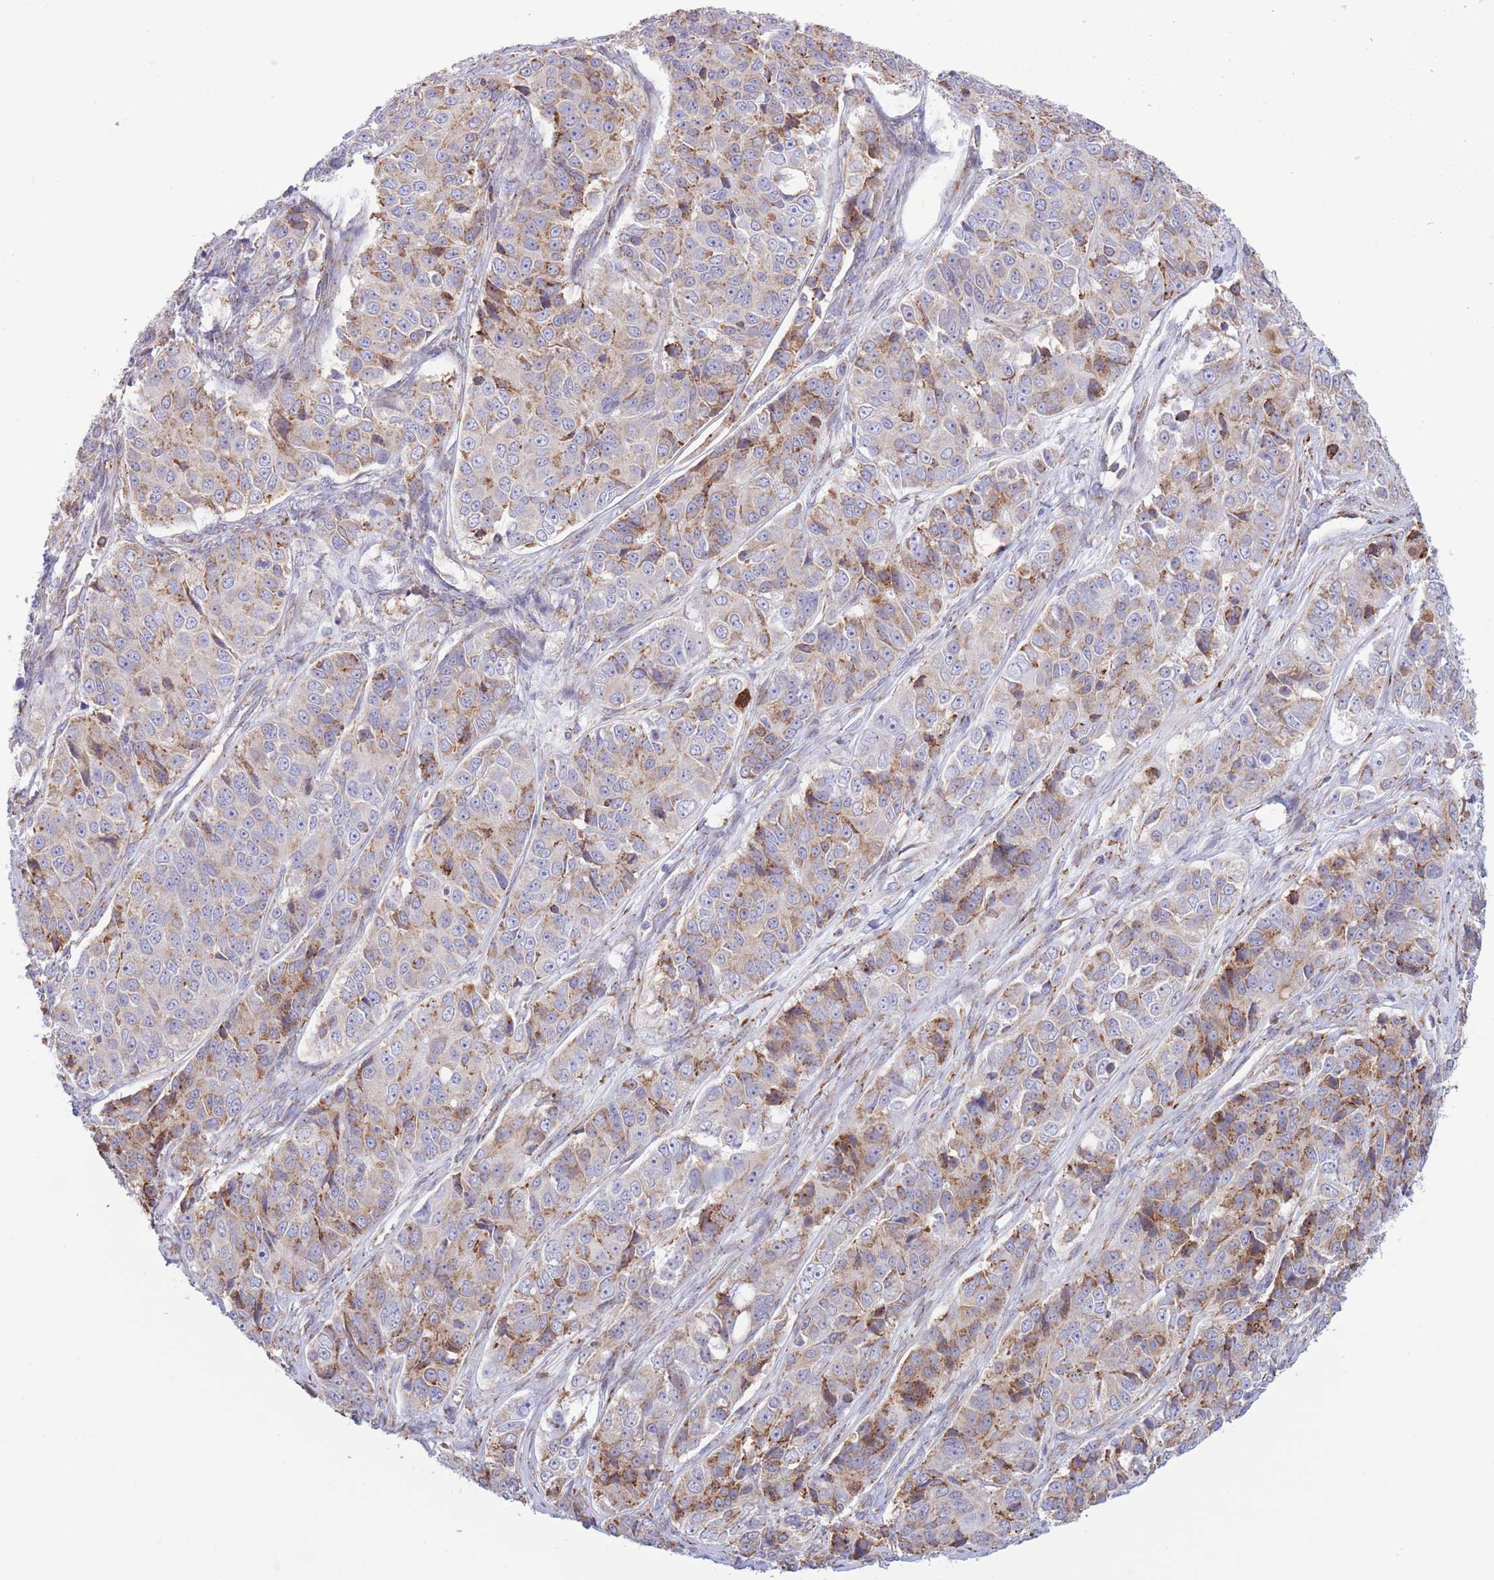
{"staining": {"intensity": "moderate", "quantity": "25%-75%", "location": "cytoplasmic/membranous"}, "tissue": "ovarian cancer", "cell_type": "Tumor cells", "image_type": "cancer", "snomed": [{"axis": "morphology", "description": "Carcinoma, endometroid"}, {"axis": "topography", "description": "Ovary"}], "caption": "Endometroid carcinoma (ovarian) stained for a protein (brown) reveals moderate cytoplasmic/membranous positive expression in approximately 25%-75% of tumor cells.", "gene": "MYDGF", "patient": {"sex": "female", "age": 51}}